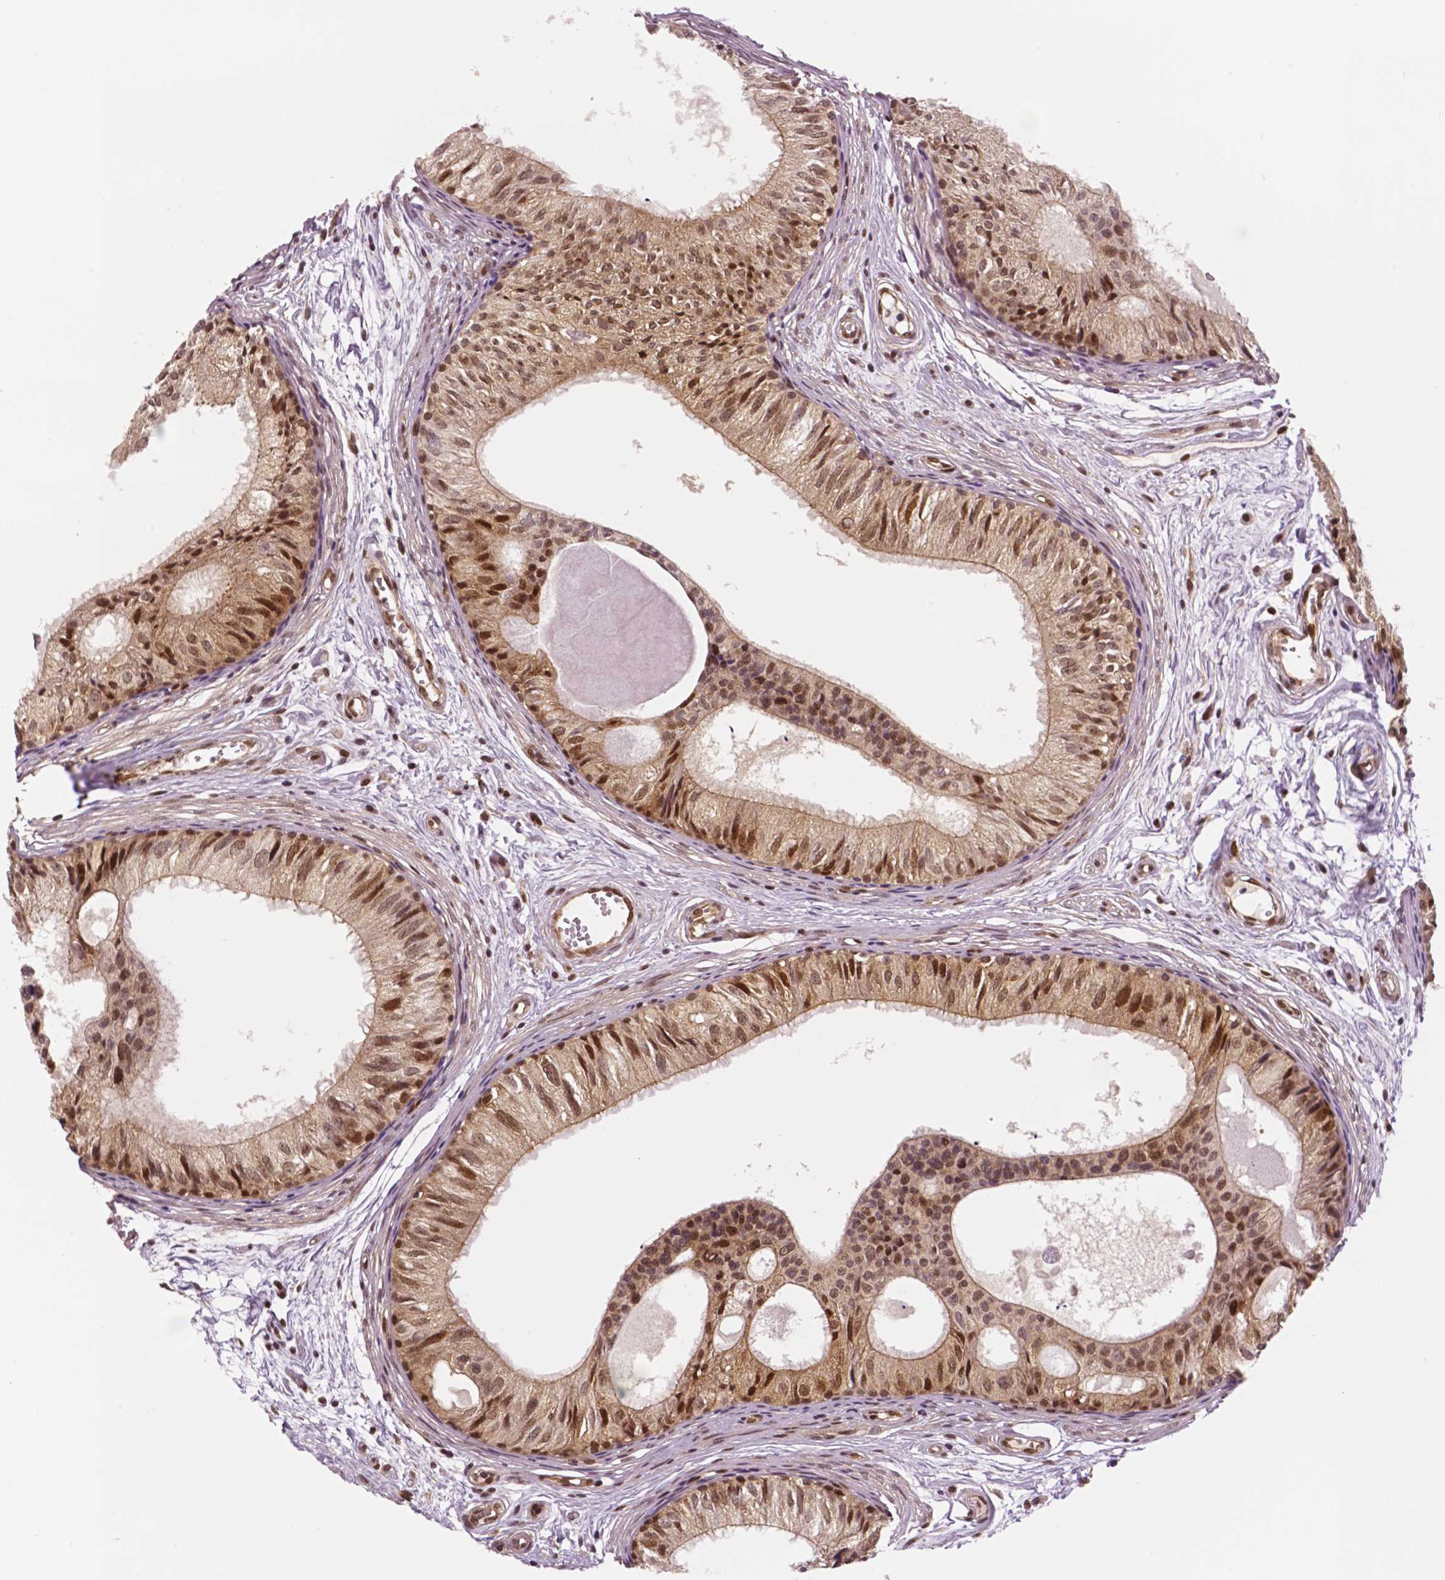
{"staining": {"intensity": "moderate", "quantity": ">75%", "location": "cytoplasmic/membranous,nuclear"}, "tissue": "epididymis", "cell_type": "Glandular cells", "image_type": "normal", "snomed": [{"axis": "morphology", "description": "Normal tissue, NOS"}, {"axis": "topography", "description": "Epididymis"}], "caption": "High-power microscopy captured an immunohistochemistry (IHC) micrograph of benign epididymis, revealing moderate cytoplasmic/membranous,nuclear positivity in about >75% of glandular cells. The staining was performed using DAB to visualize the protein expression in brown, while the nuclei were stained in blue with hematoxylin (Magnification: 20x).", "gene": "STAT3", "patient": {"sex": "male", "age": 25}}